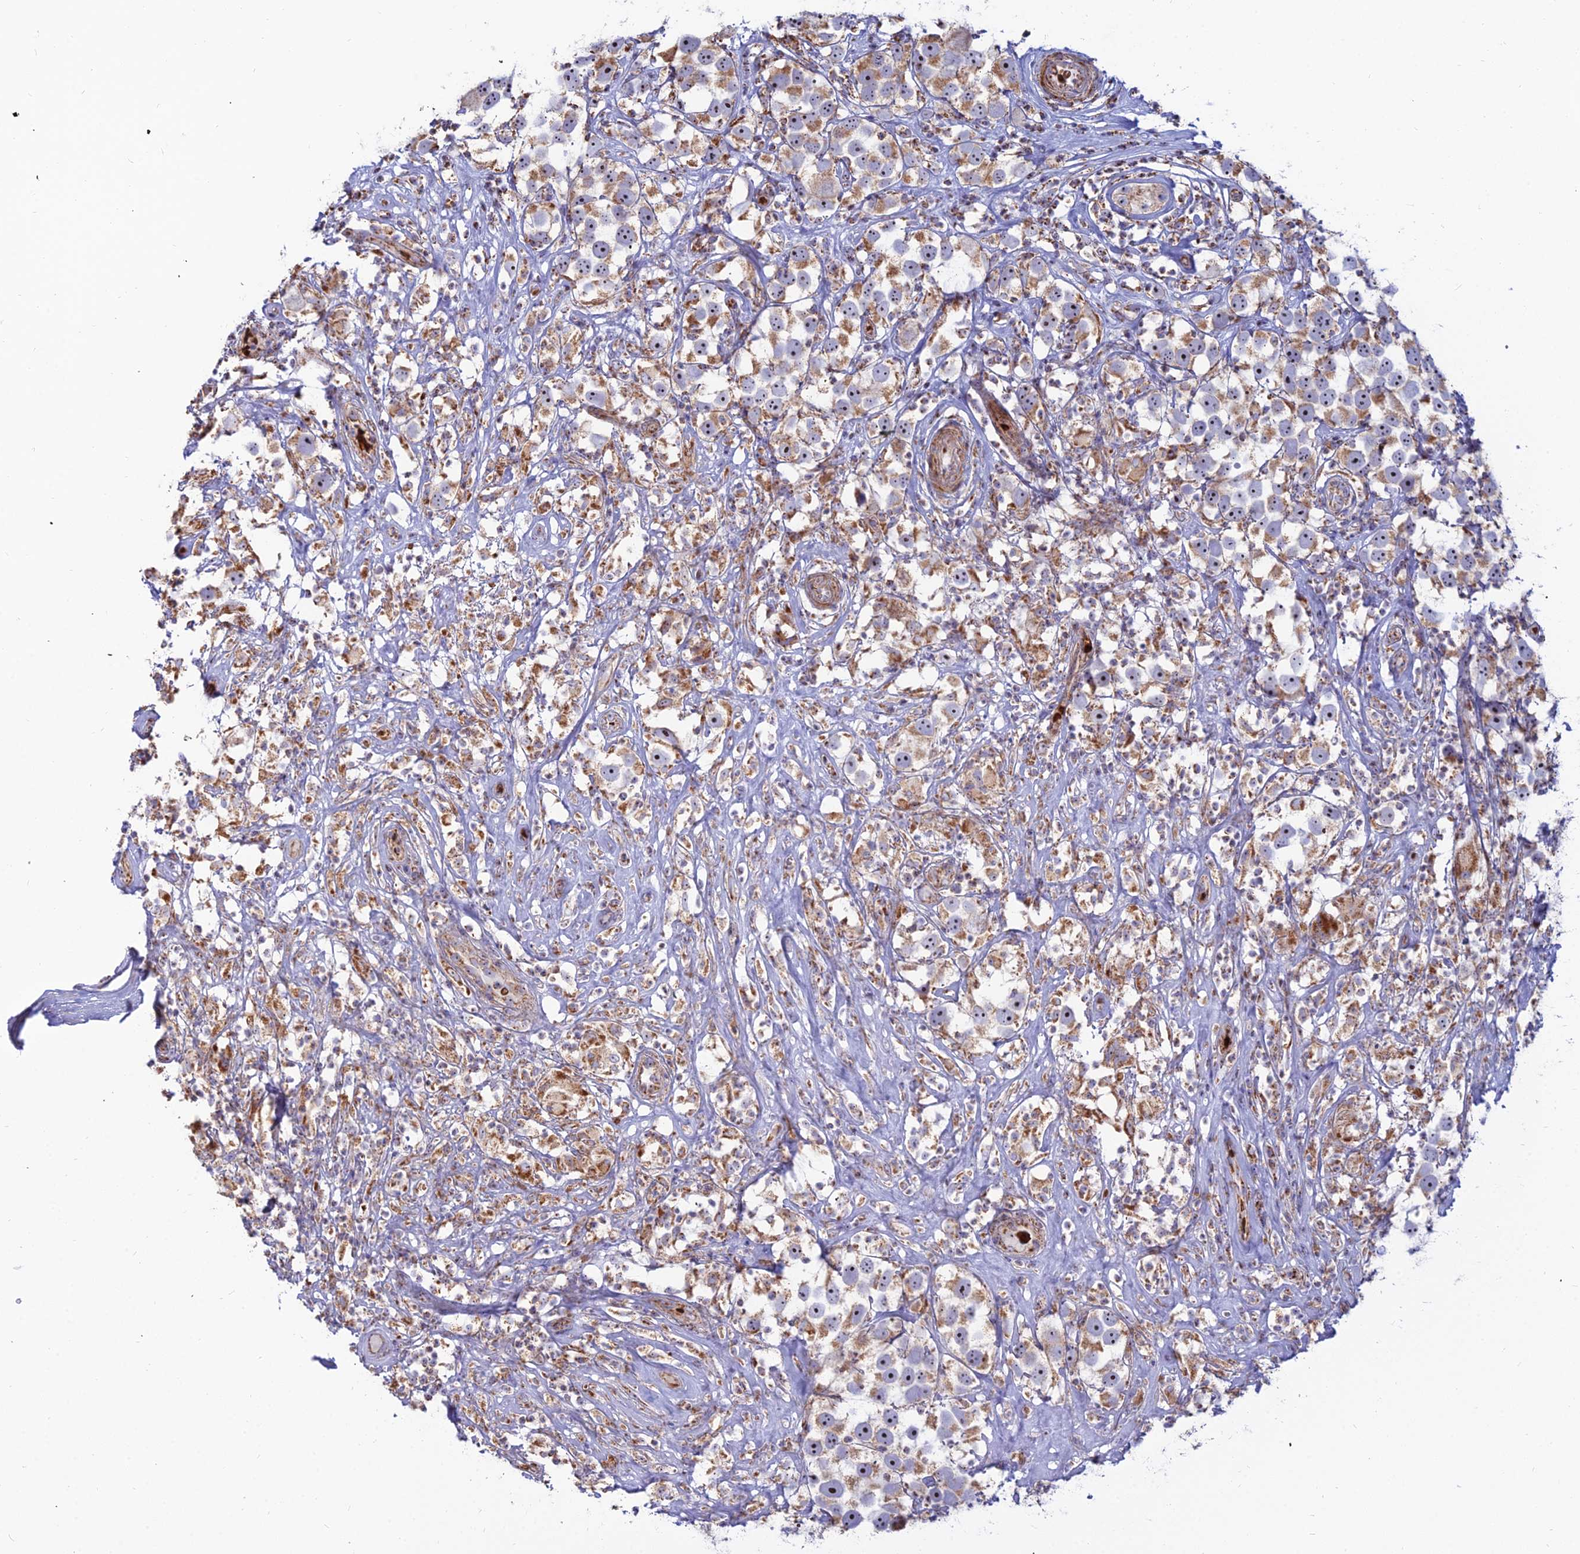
{"staining": {"intensity": "moderate", "quantity": ">75%", "location": "cytoplasmic/membranous"}, "tissue": "testis cancer", "cell_type": "Tumor cells", "image_type": "cancer", "snomed": [{"axis": "morphology", "description": "Seminoma, NOS"}, {"axis": "topography", "description": "Testis"}], "caption": "Testis cancer (seminoma) was stained to show a protein in brown. There is medium levels of moderate cytoplasmic/membranous expression in approximately >75% of tumor cells. Nuclei are stained in blue.", "gene": "SLC35F4", "patient": {"sex": "male", "age": 49}}